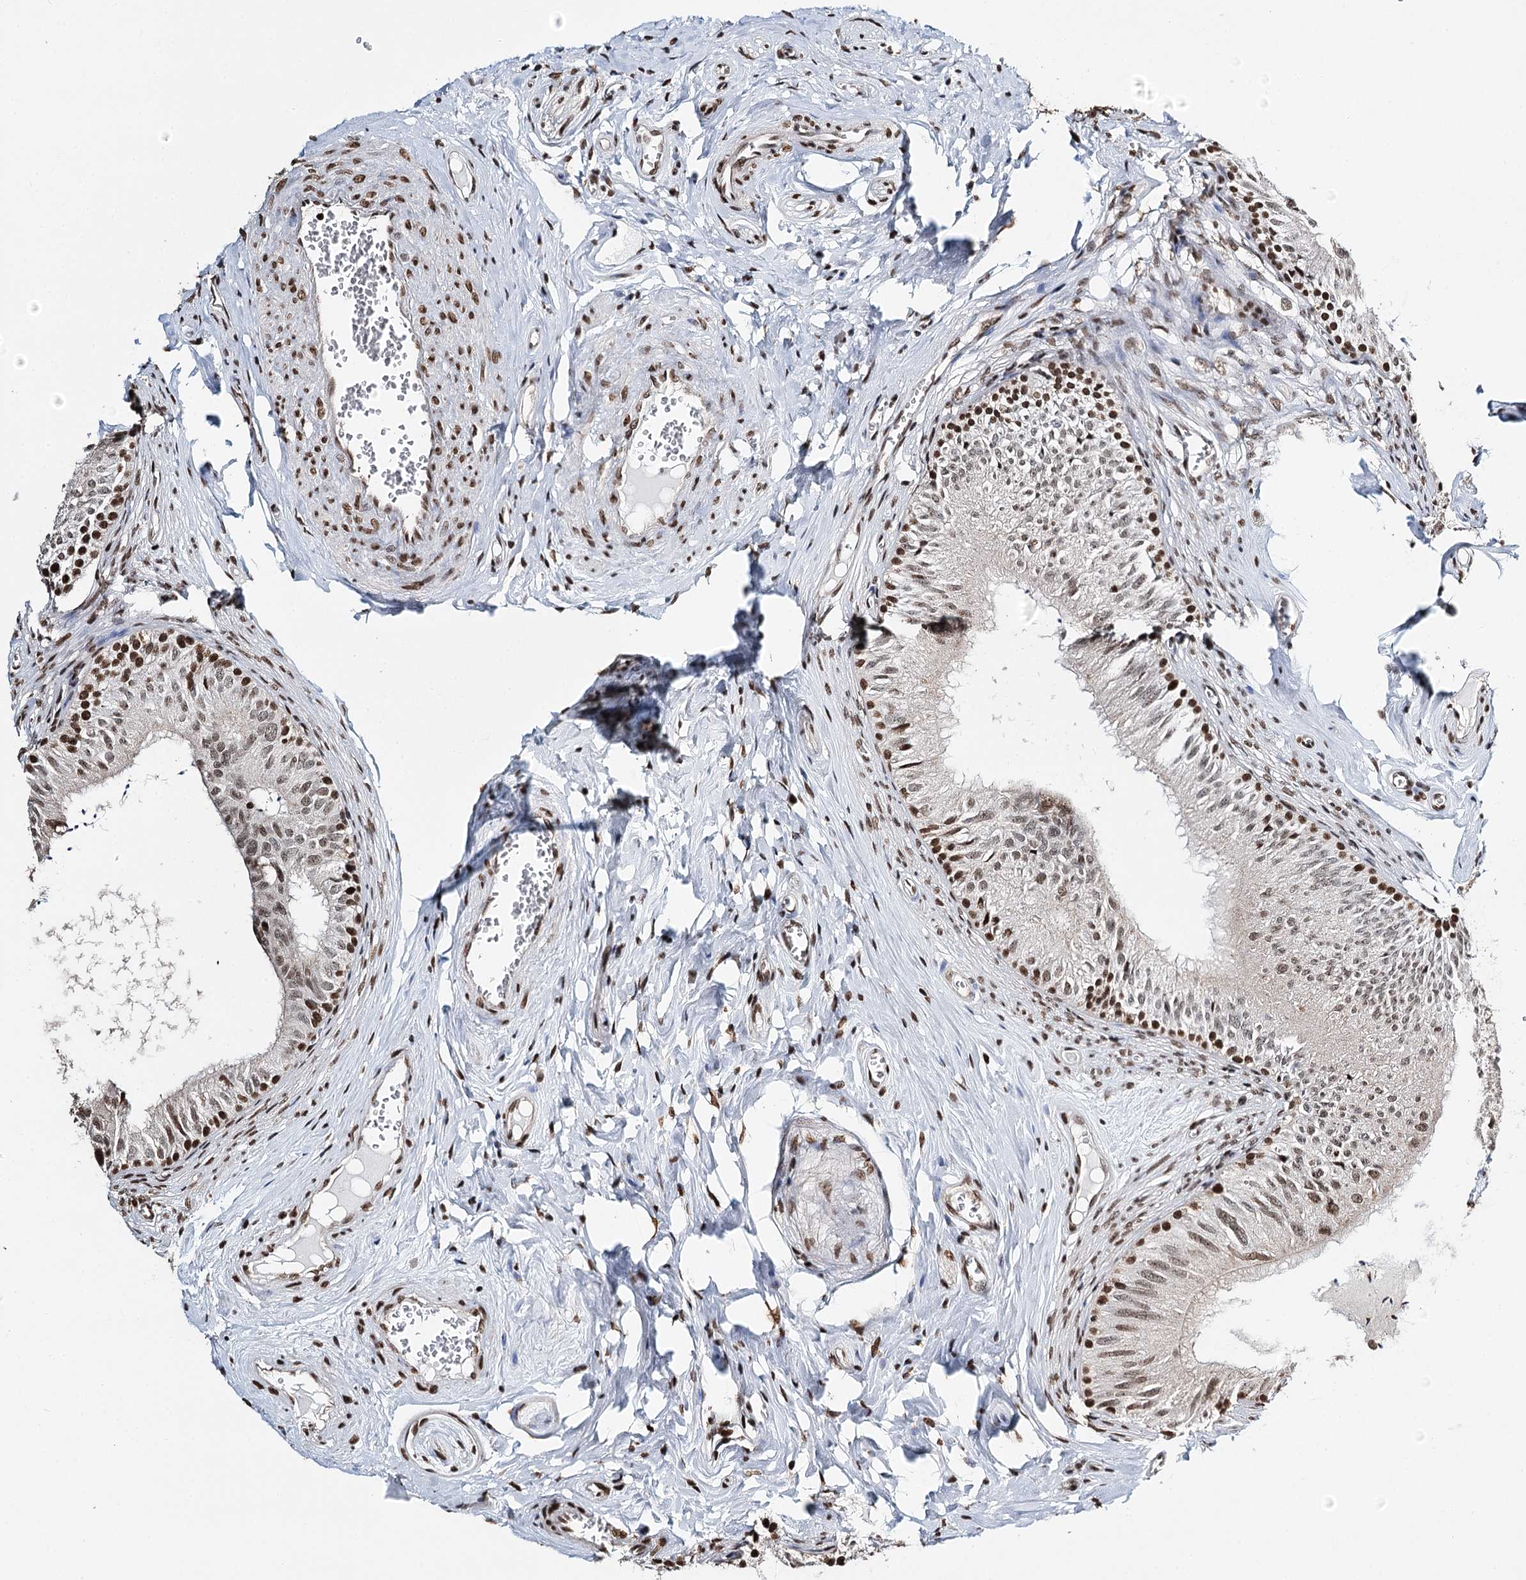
{"staining": {"intensity": "moderate", "quantity": ">75%", "location": "nuclear"}, "tissue": "epididymis", "cell_type": "Glandular cells", "image_type": "normal", "snomed": [{"axis": "morphology", "description": "Normal tissue, NOS"}, {"axis": "topography", "description": "Epididymis"}], "caption": "Epididymis stained with IHC shows moderate nuclear positivity in about >75% of glandular cells. (Stains: DAB (3,3'-diaminobenzidine) in brown, nuclei in blue, Microscopy: brightfield microscopy at high magnification).", "gene": "RPS27A", "patient": {"sex": "male", "age": 46}}